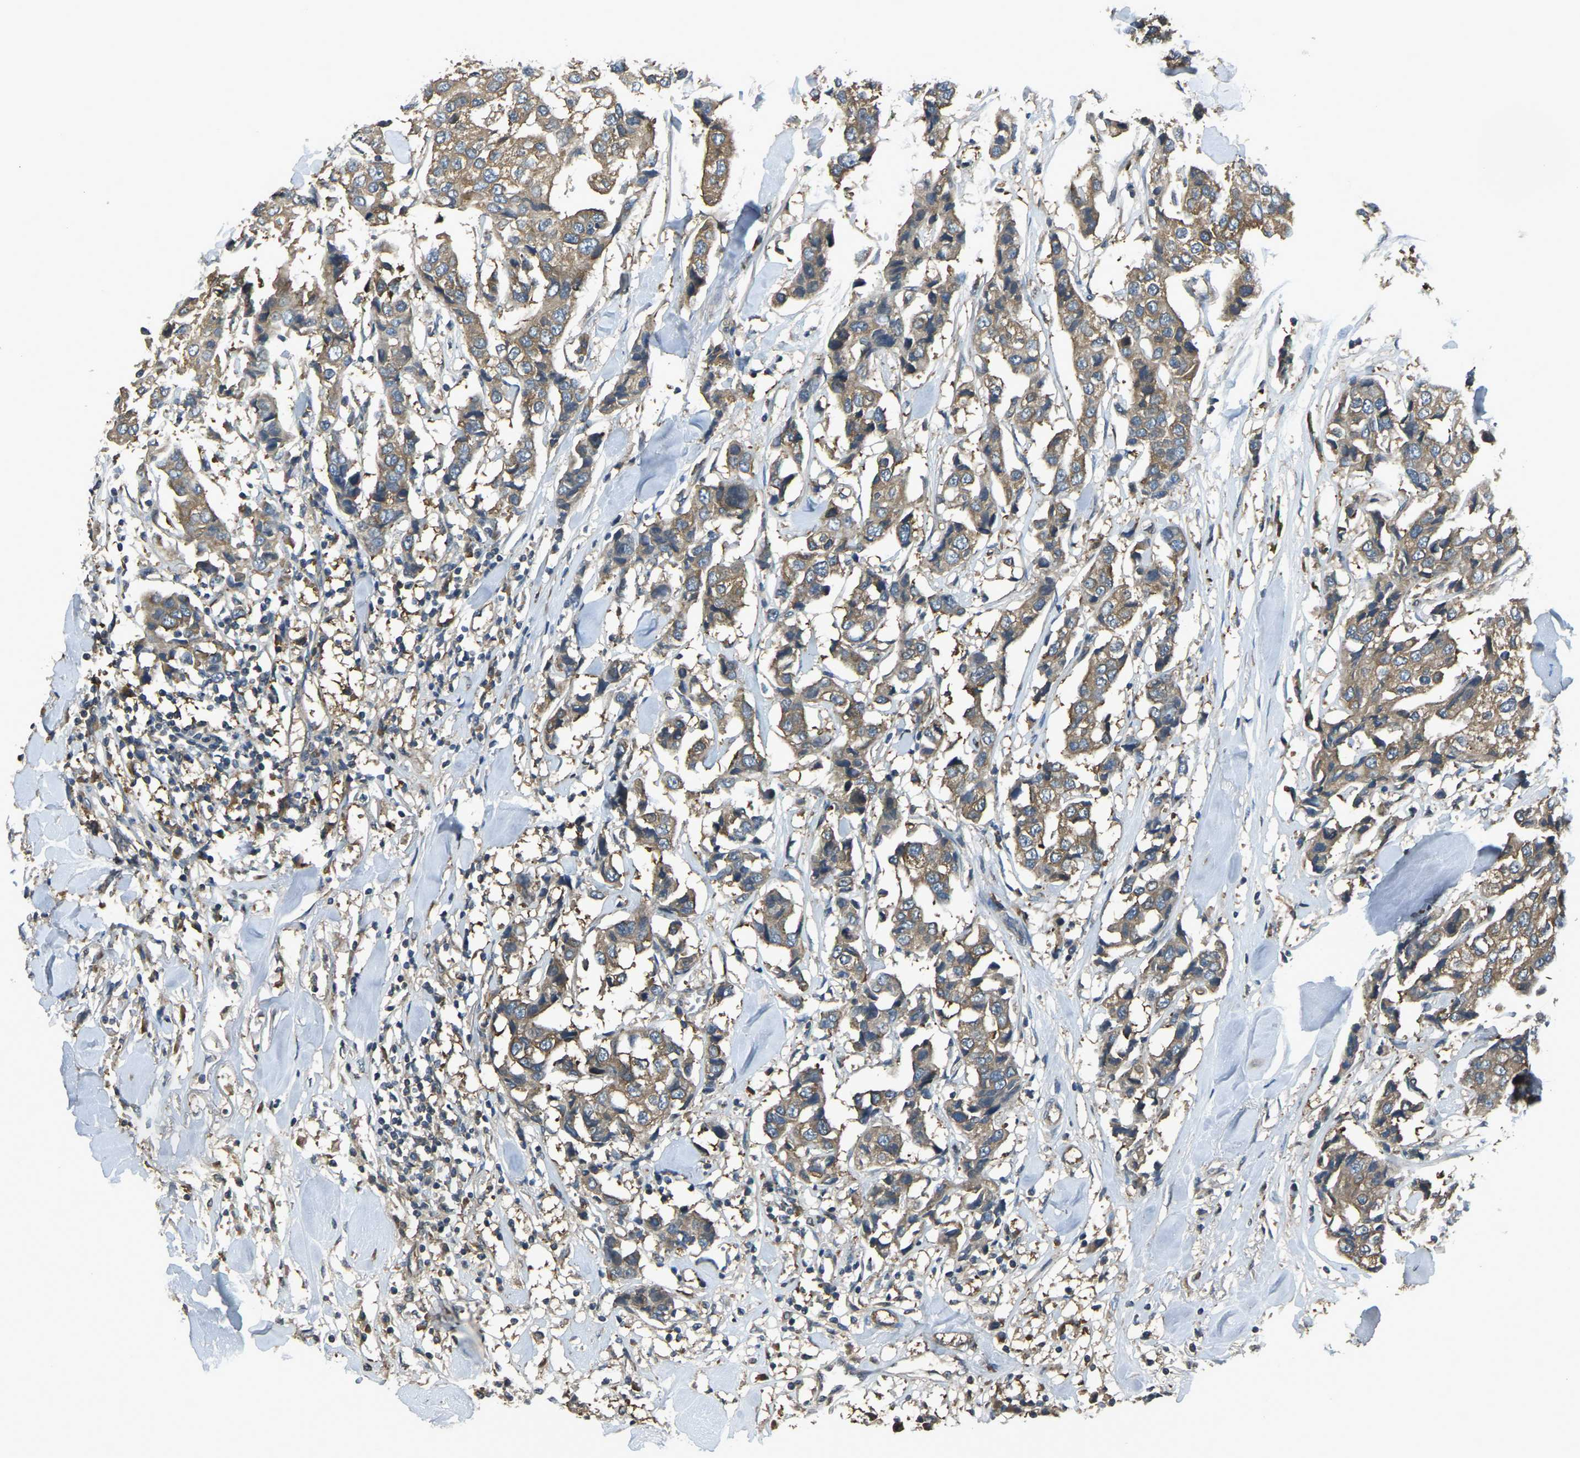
{"staining": {"intensity": "moderate", "quantity": ">75%", "location": "cytoplasmic/membranous"}, "tissue": "breast cancer", "cell_type": "Tumor cells", "image_type": "cancer", "snomed": [{"axis": "morphology", "description": "Duct carcinoma"}, {"axis": "topography", "description": "Breast"}], "caption": "Approximately >75% of tumor cells in human breast cancer (infiltrating ductal carcinoma) demonstrate moderate cytoplasmic/membranous protein positivity as visualized by brown immunohistochemical staining.", "gene": "AIMP1", "patient": {"sex": "female", "age": 80}}